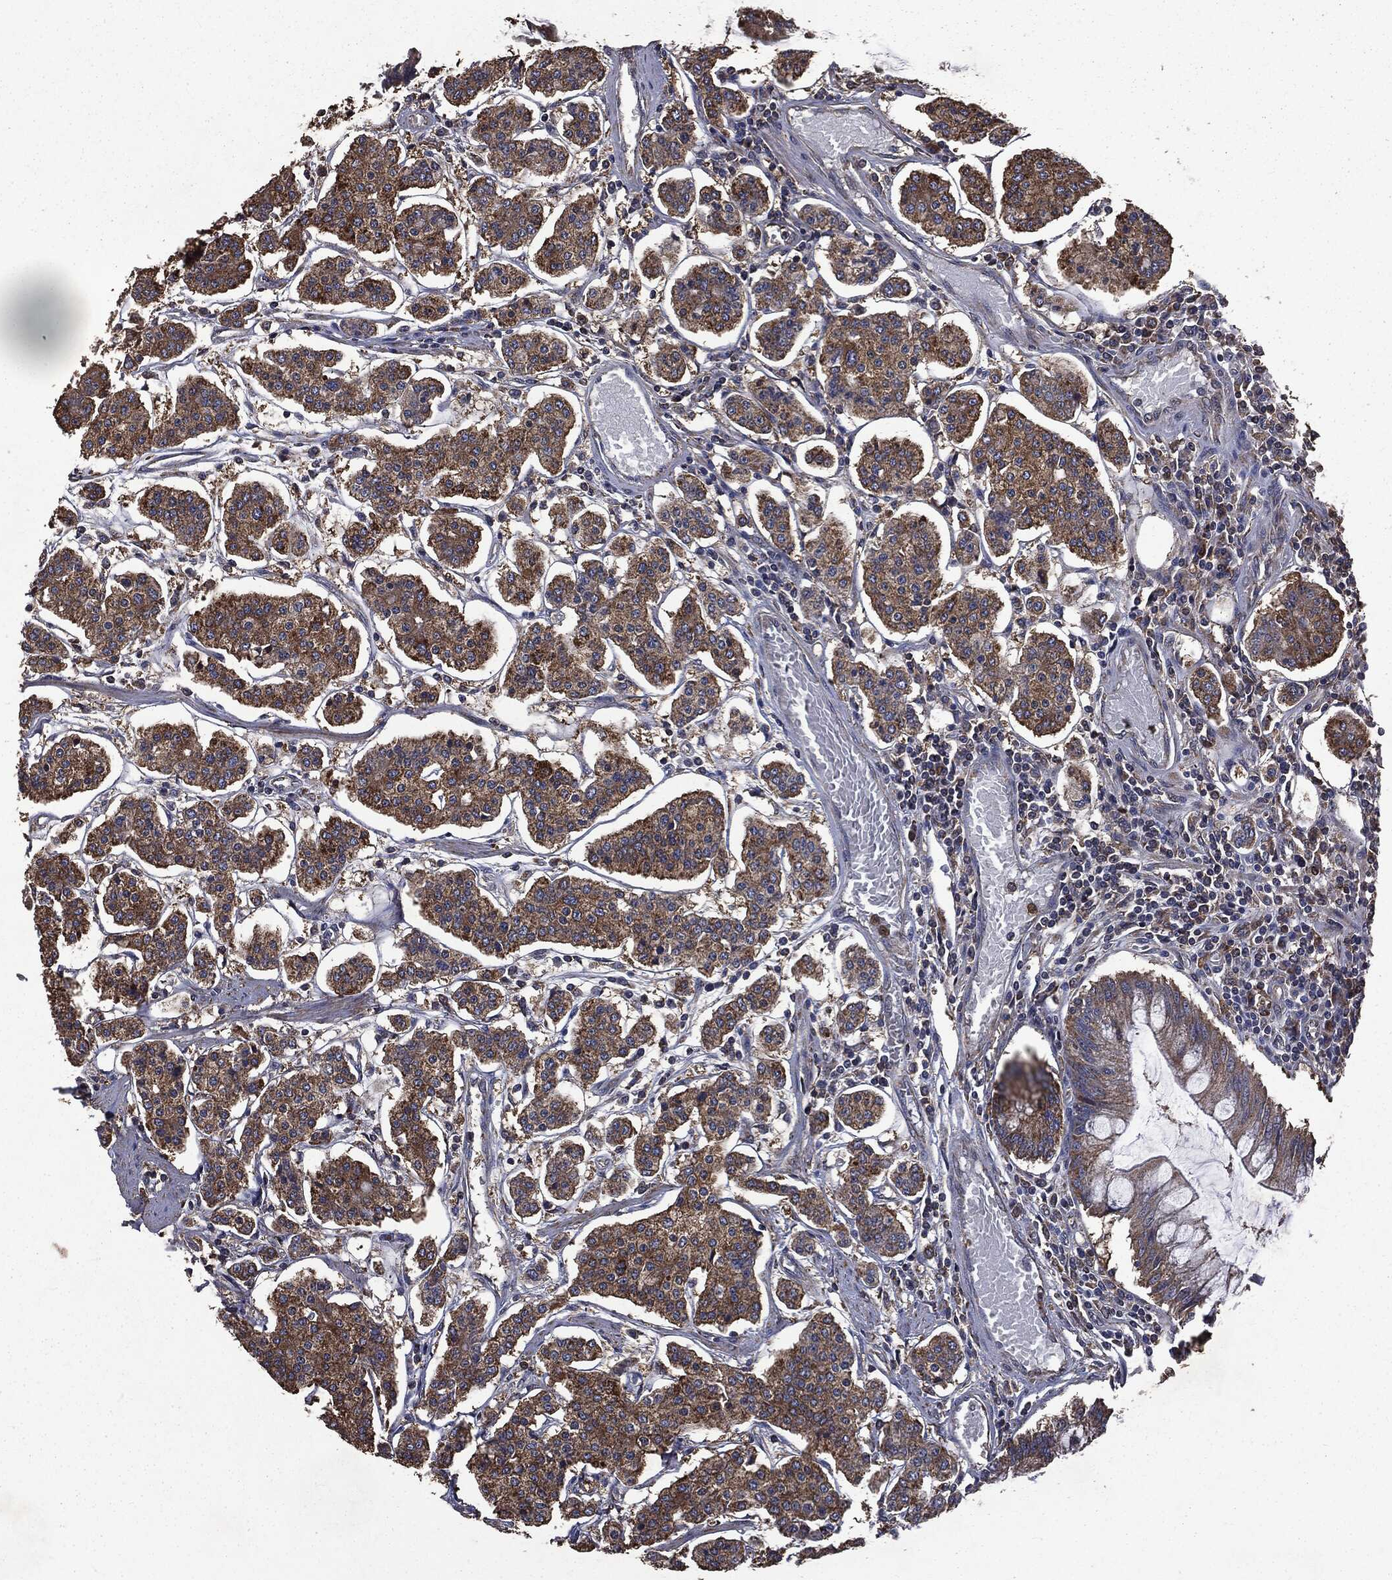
{"staining": {"intensity": "strong", "quantity": ">75%", "location": "cytoplasmic/membranous"}, "tissue": "carcinoid", "cell_type": "Tumor cells", "image_type": "cancer", "snomed": [{"axis": "morphology", "description": "Carcinoid, malignant, NOS"}, {"axis": "topography", "description": "Small intestine"}], "caption": "Protein analysis of malignant carcinoid tissue displays strong cytoplasmic/membranous positivity in about >75% of tumor cells.", "gene": "MAPK6", "patient": {"sex": "female", "age": 65}}